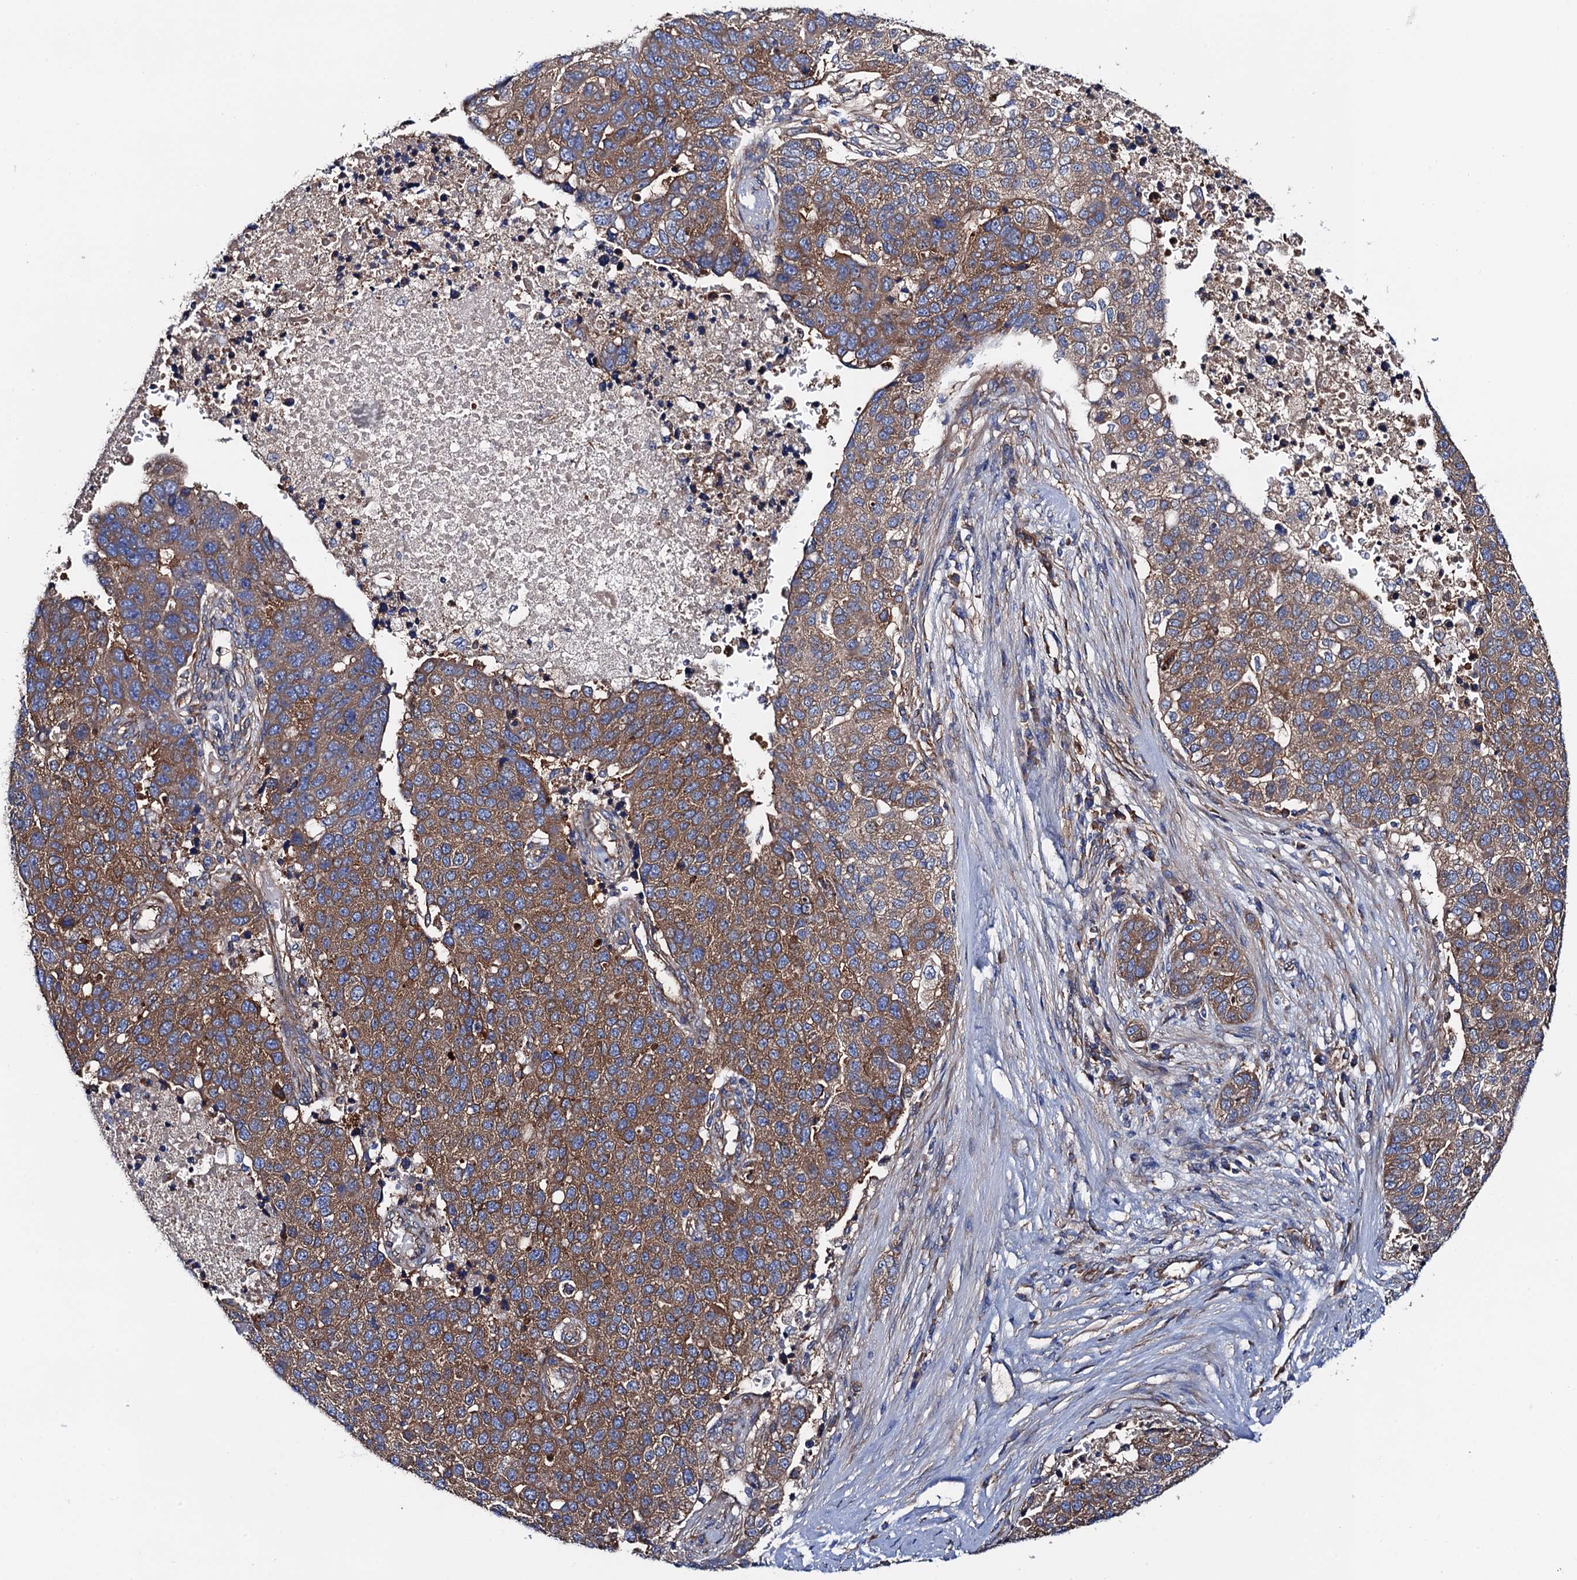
{"staining": {"intensity": "moderate", "quantity": ">75%", "location": "cytoplasmic/membranous"}, "tissue": "pancreatic cancer", "cell_type": "Tumor cells", "image_type": "cancer", "snomed": [{"axis": "morphology", "description": "Adenocarcinoma, NOS"}, {"axis": "topography", "description": "Pancreas"}], "caption": "Immunohistochemical staining of human pancreatic adenocarcinoma reveals moderate cytoplasmic/membranous protein positivity in about >75% of tumor cells.", "gene": "MRPL48", "patient": {"sex": "female", "age": 61}}